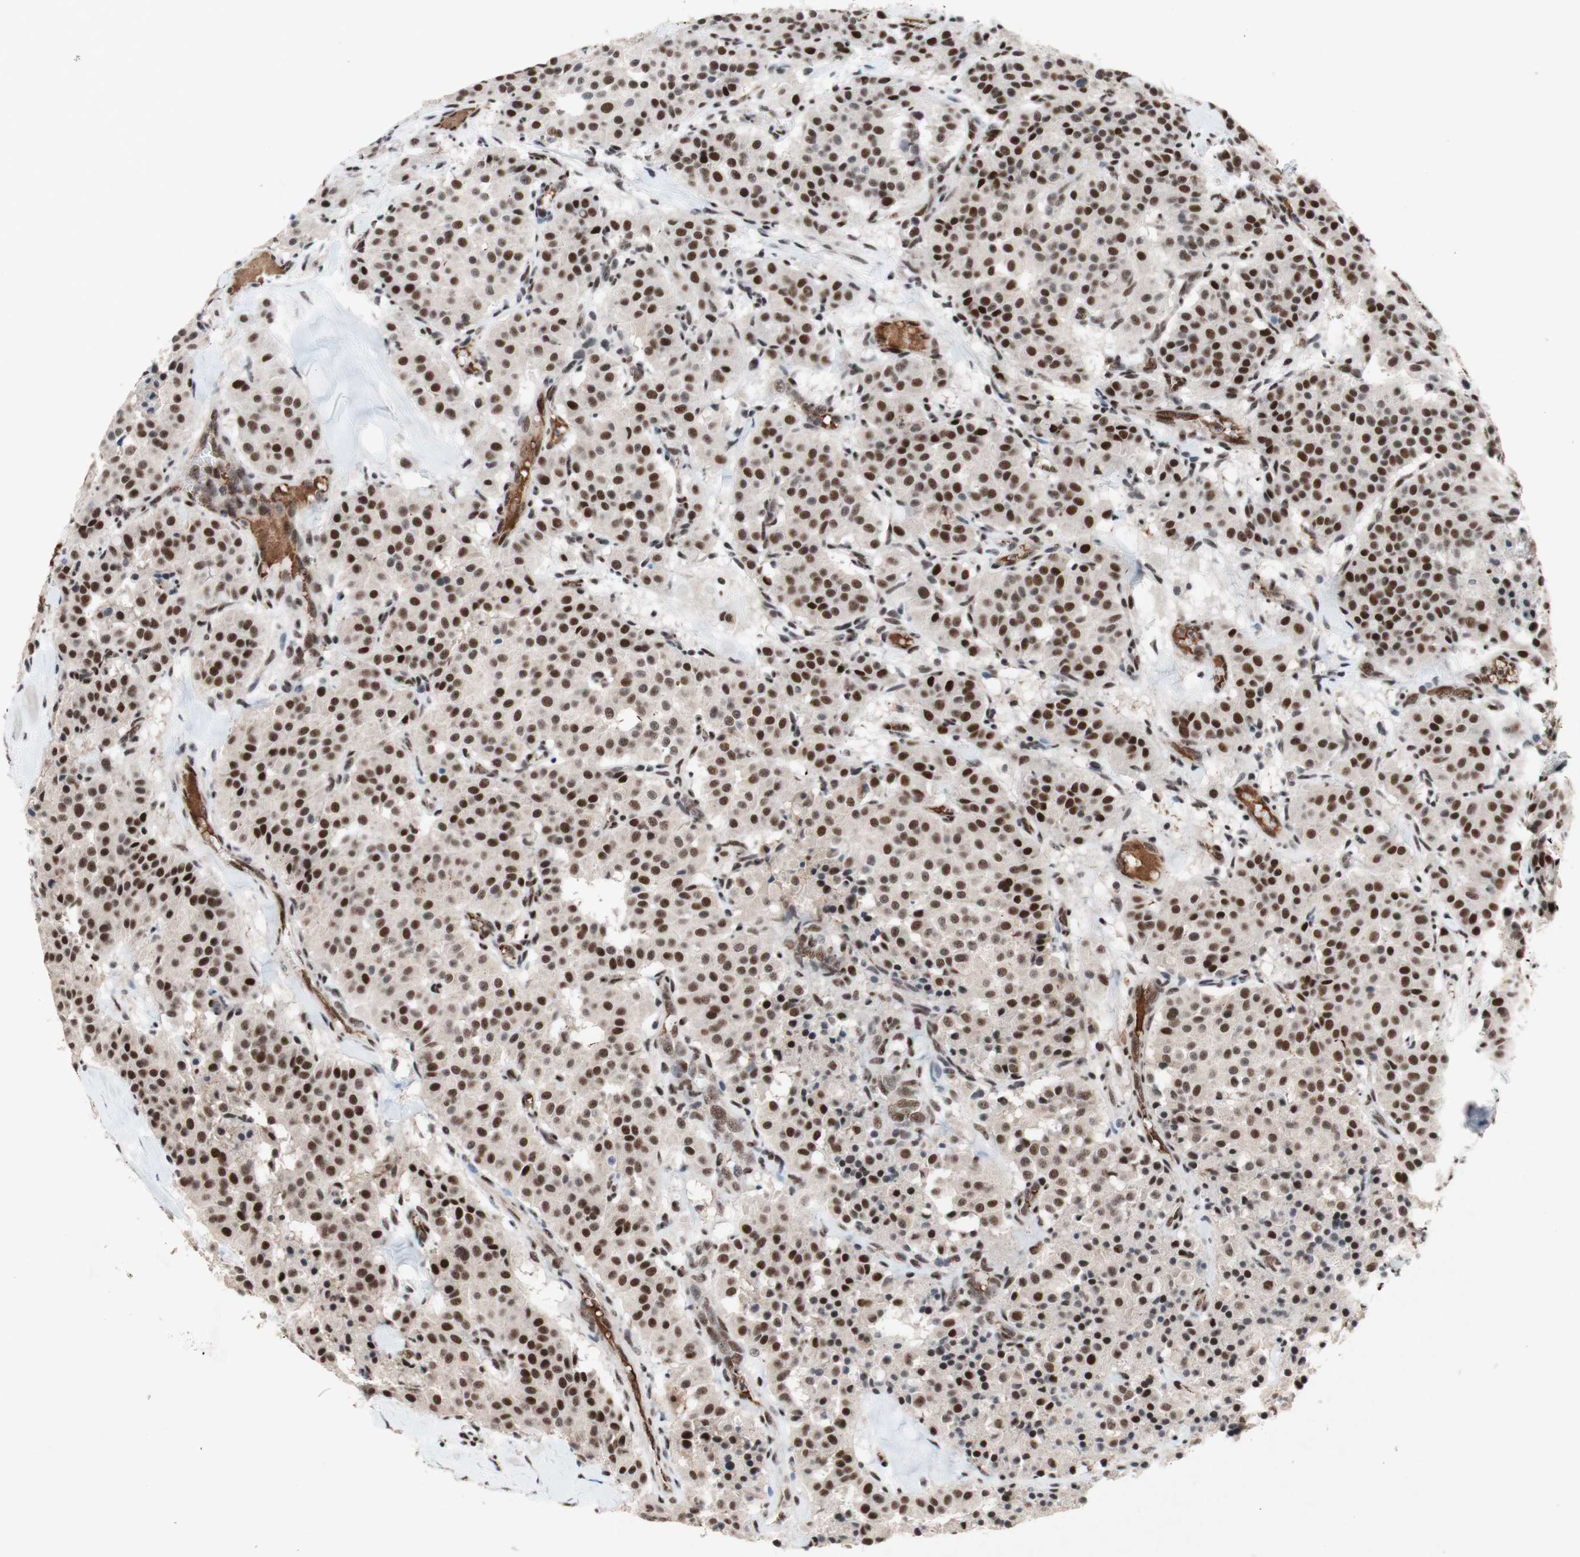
{"staining": {"intensity": "strong", "quantity": ">75%", "location": "nuclear"}, "tissue": "carcinoid", "cell_type": "Tumor cells", "image_type": "cancer", "snomed": [{"axis": "morphology", "description": "Carcinoid, malignant, NOS"}, {"axis": "topography", "description": "Lung"}], "caption": "Carcinoid was stained to show a protein in brown. There is high levels of strong nuclear expression in about >75% of tumor cells.", "gene": "TLE1", "patient": {"sex": "male", "age": 30}}